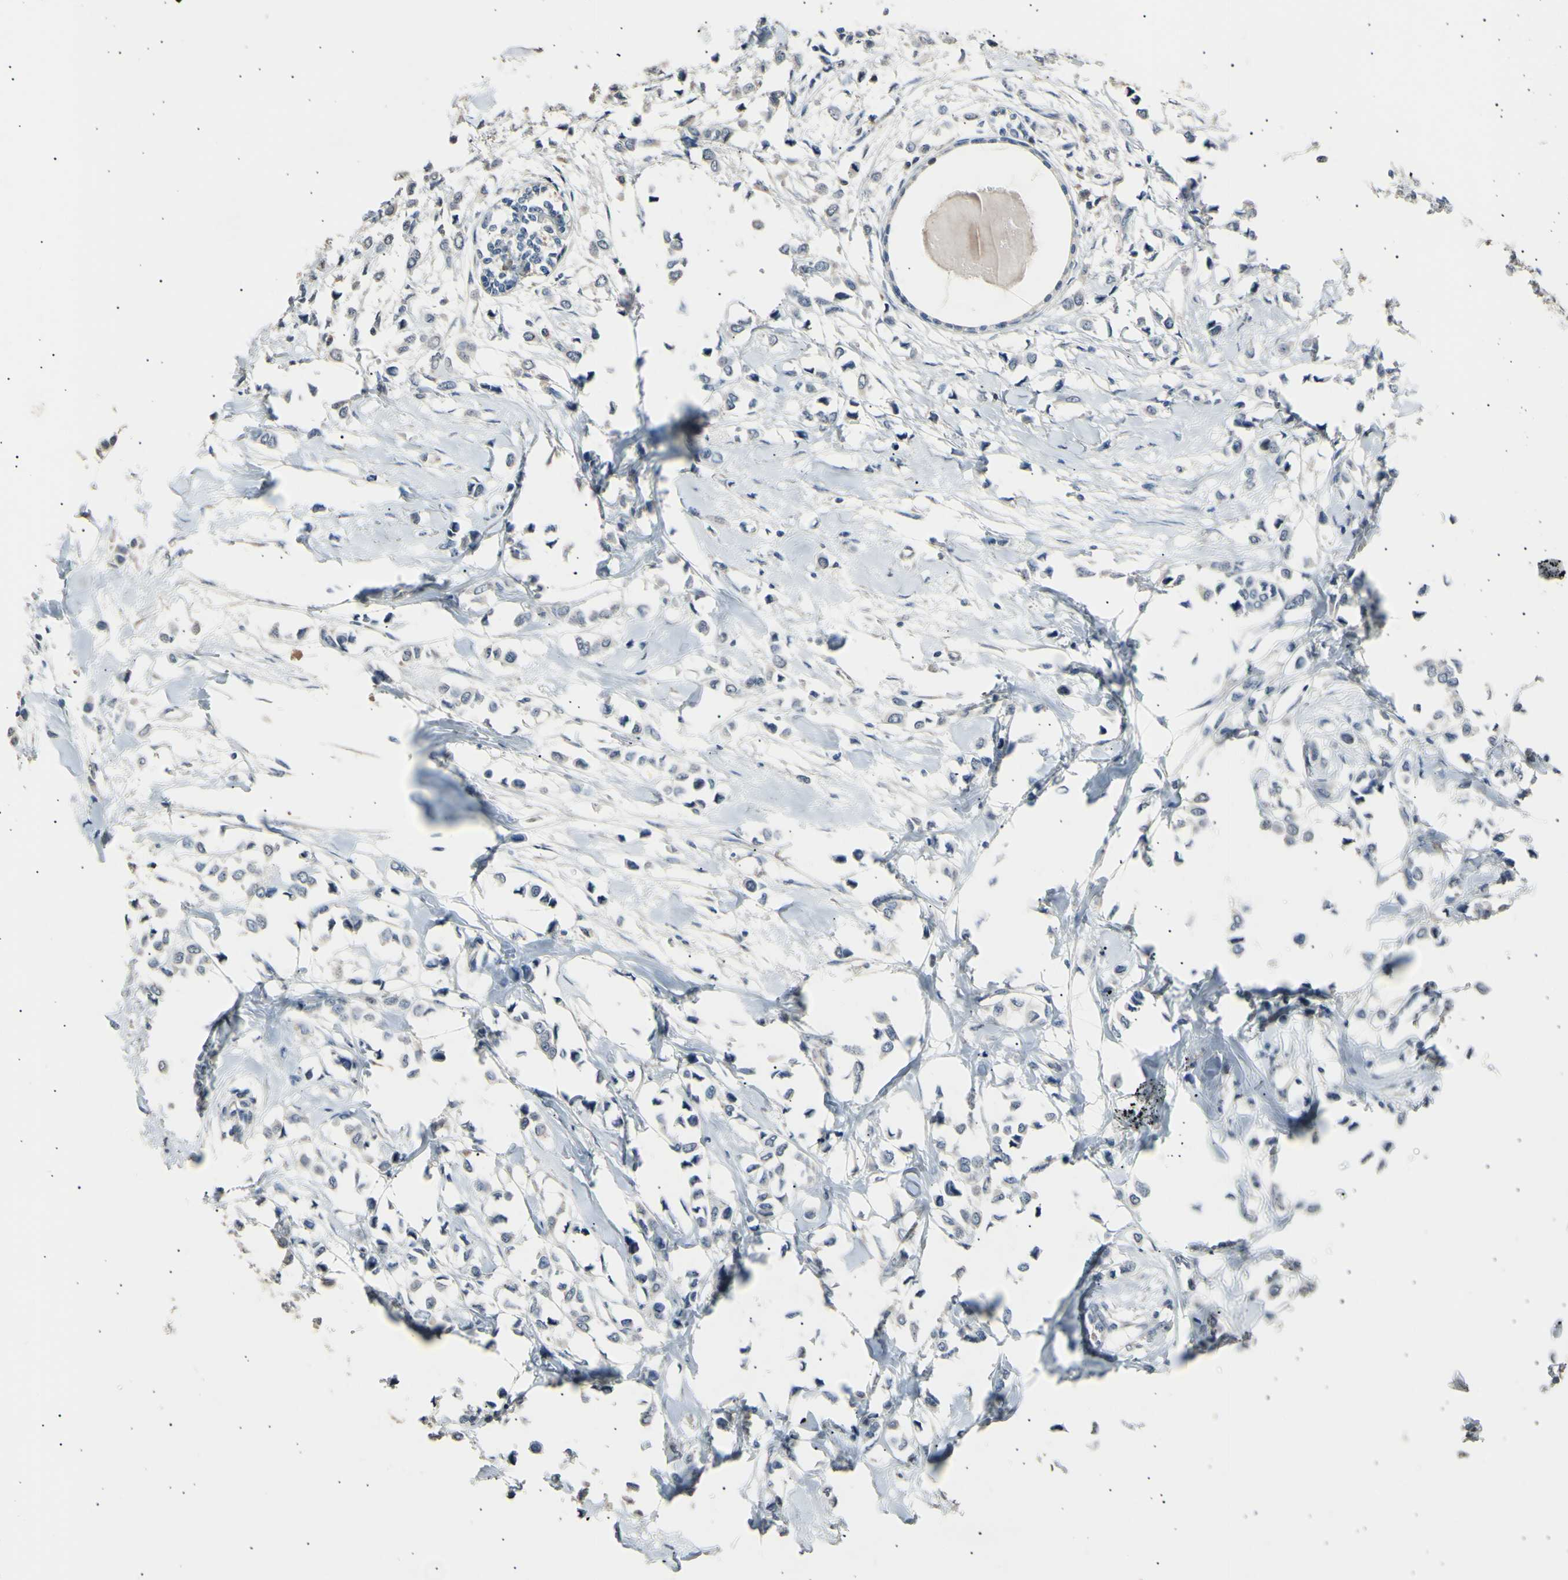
{"staining": {"intensity": "negative", "quantity": "none", "location": "none"}, "tissue": "breast cancer", "cell_type": "Tumor cells", "image_type": "cancer", "snomed": [{"axis": "morphology", "description": "Lobular carcinoma"}, {"axis": "topography", "description": "Breast"}], "caption": "Protein analysis of breast lobular carcinoma displays no significant staining in tumor cells.", "gene": "LDLR", "patient": {"sex": "female", "age": 51}}